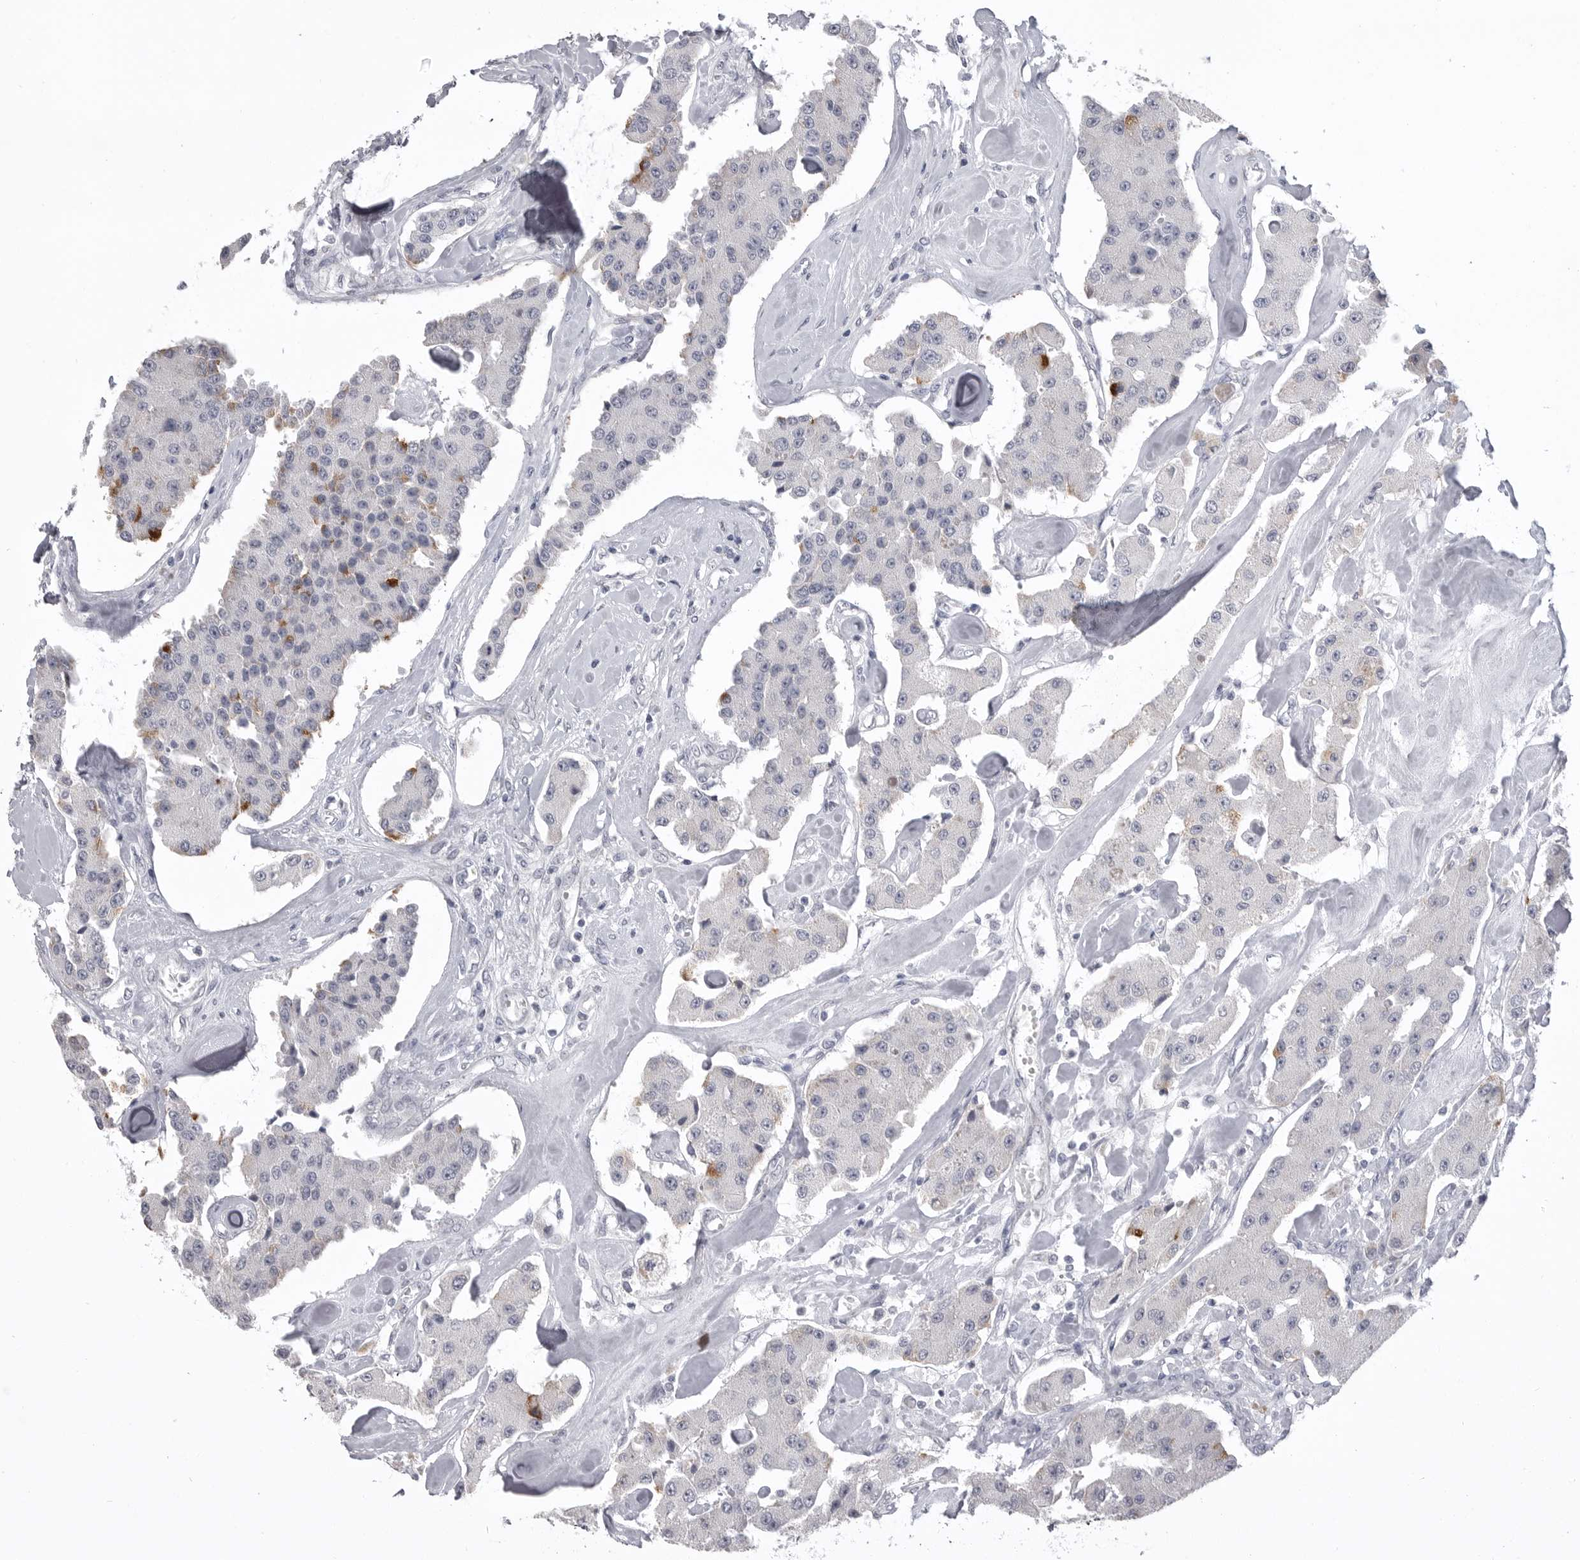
{"staining": {"intensity": "negative", "quantity": "none", "location": "none"}, "tissue": "carcinoid", "cell_type": "Tumor cells", "image_type": "cancer", "snomed": [{"axis": "morphology", "description": "Carcinoid, malignant, NOS"}, {"axis": "topography", "description": "Pancreas"}], "caption": "This is an immunohistochemistry (IHC) photomicrograph of human carcinoid (malignant). There is no positivity in tumor cells.", "gene": "SERPING1", "patient": {"sex": "male", "age": 41}}